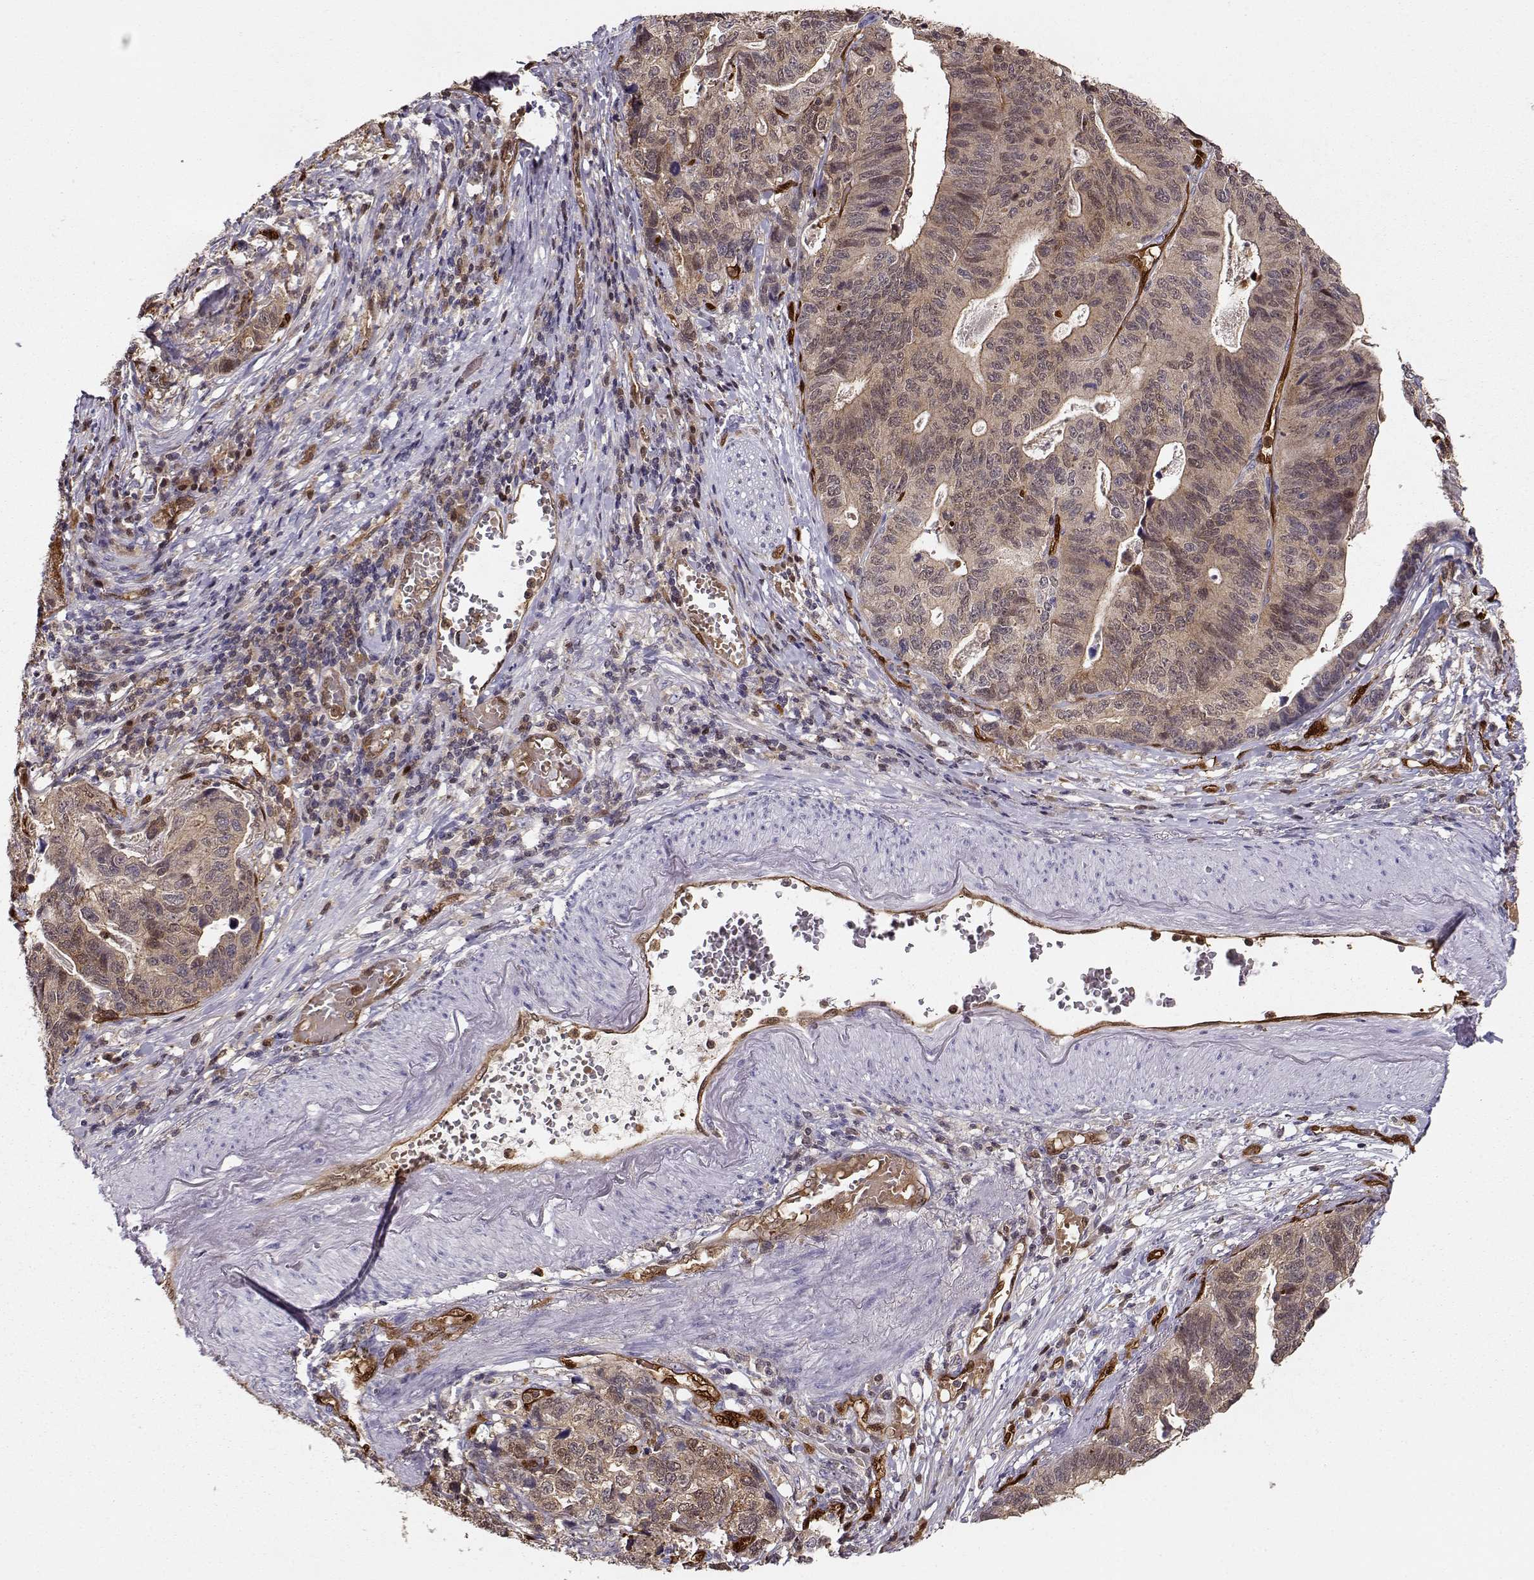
{"staining": {"intensity": "weak", "quantity": ">75%", "location": "cytoplasmic/membranous"}, "tissue": "stomach cancer", "cell_type": "Tumor cells", "image_type": "cancer", "snomed": [{"axis": "morphology", "description": "Adenocarcinoma, NOS"}, {"axis": "topography", "description": "Stomach, upper"}], "caption": "DAB (3,3'-diaminobenzidine) immunohistochemical staining of human stomach cancer (adenocarcinoma) reveals weak cytoplasmic/membranous protein expression in about >75% of tumor cells.", "gene": "PNP", "patient": {"sex": "female", "age": 67}}